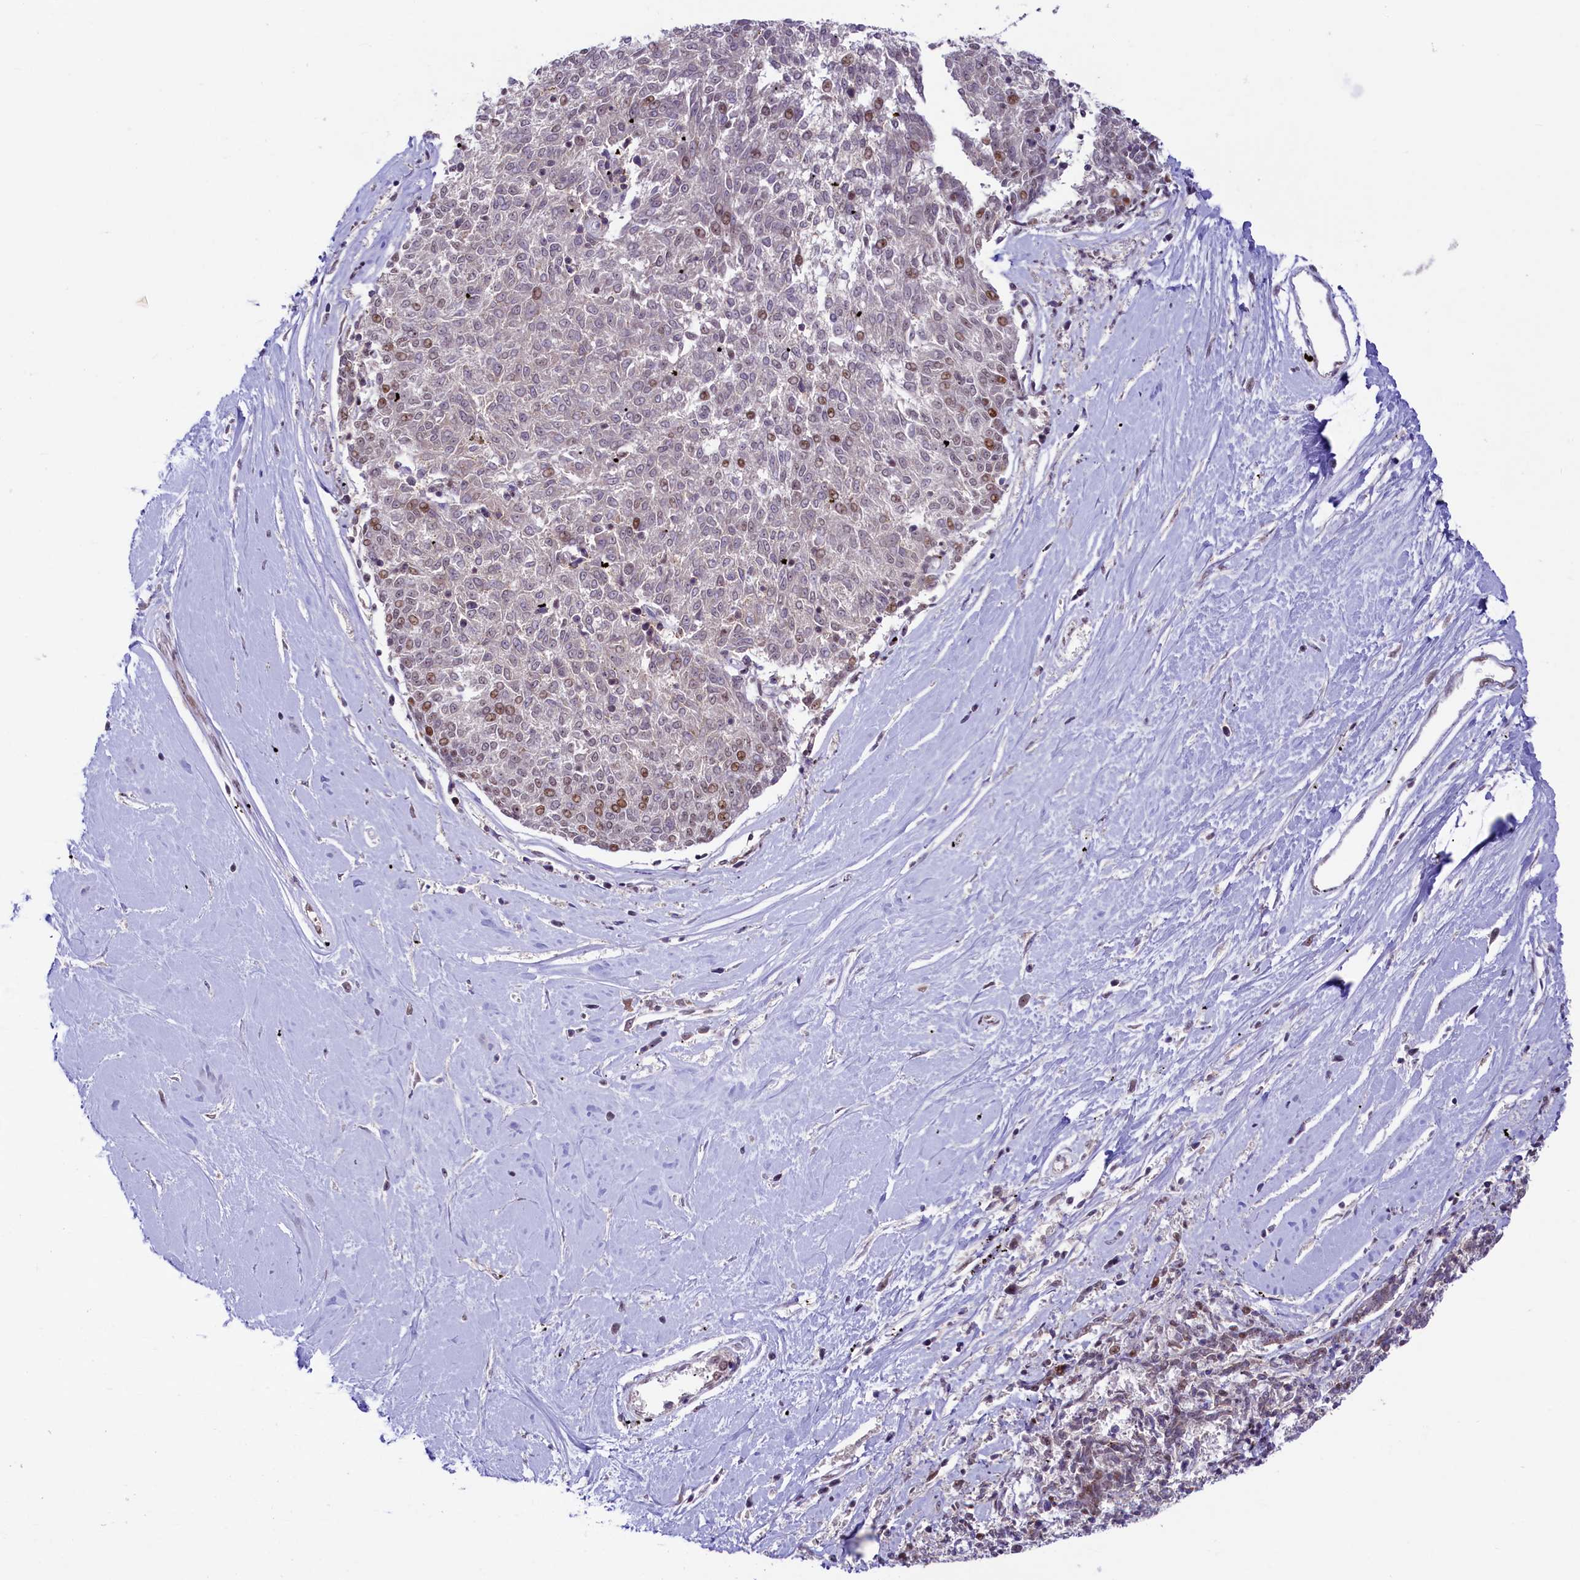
{"staining": {"intensity": "moderate", "quantity": "<25%", "location": "nuclear"}, "tissue": "melanoma", "cell_type": "Tumor cells", "image_type": "cancer", "snomed": [{"axis": "morphology", "description": "Malignant melanoma, NOS"}, {"axis": "topography", "description": "Skin"}], "caption": "IHC micrograph of human malignant melanoma stained for a protein (brown), which displays low levels of moderate nuclear staining in approximately <25% of tumor cells.", "gene": "ANKS3", "patient": {"sex": "female", "age": 72}}